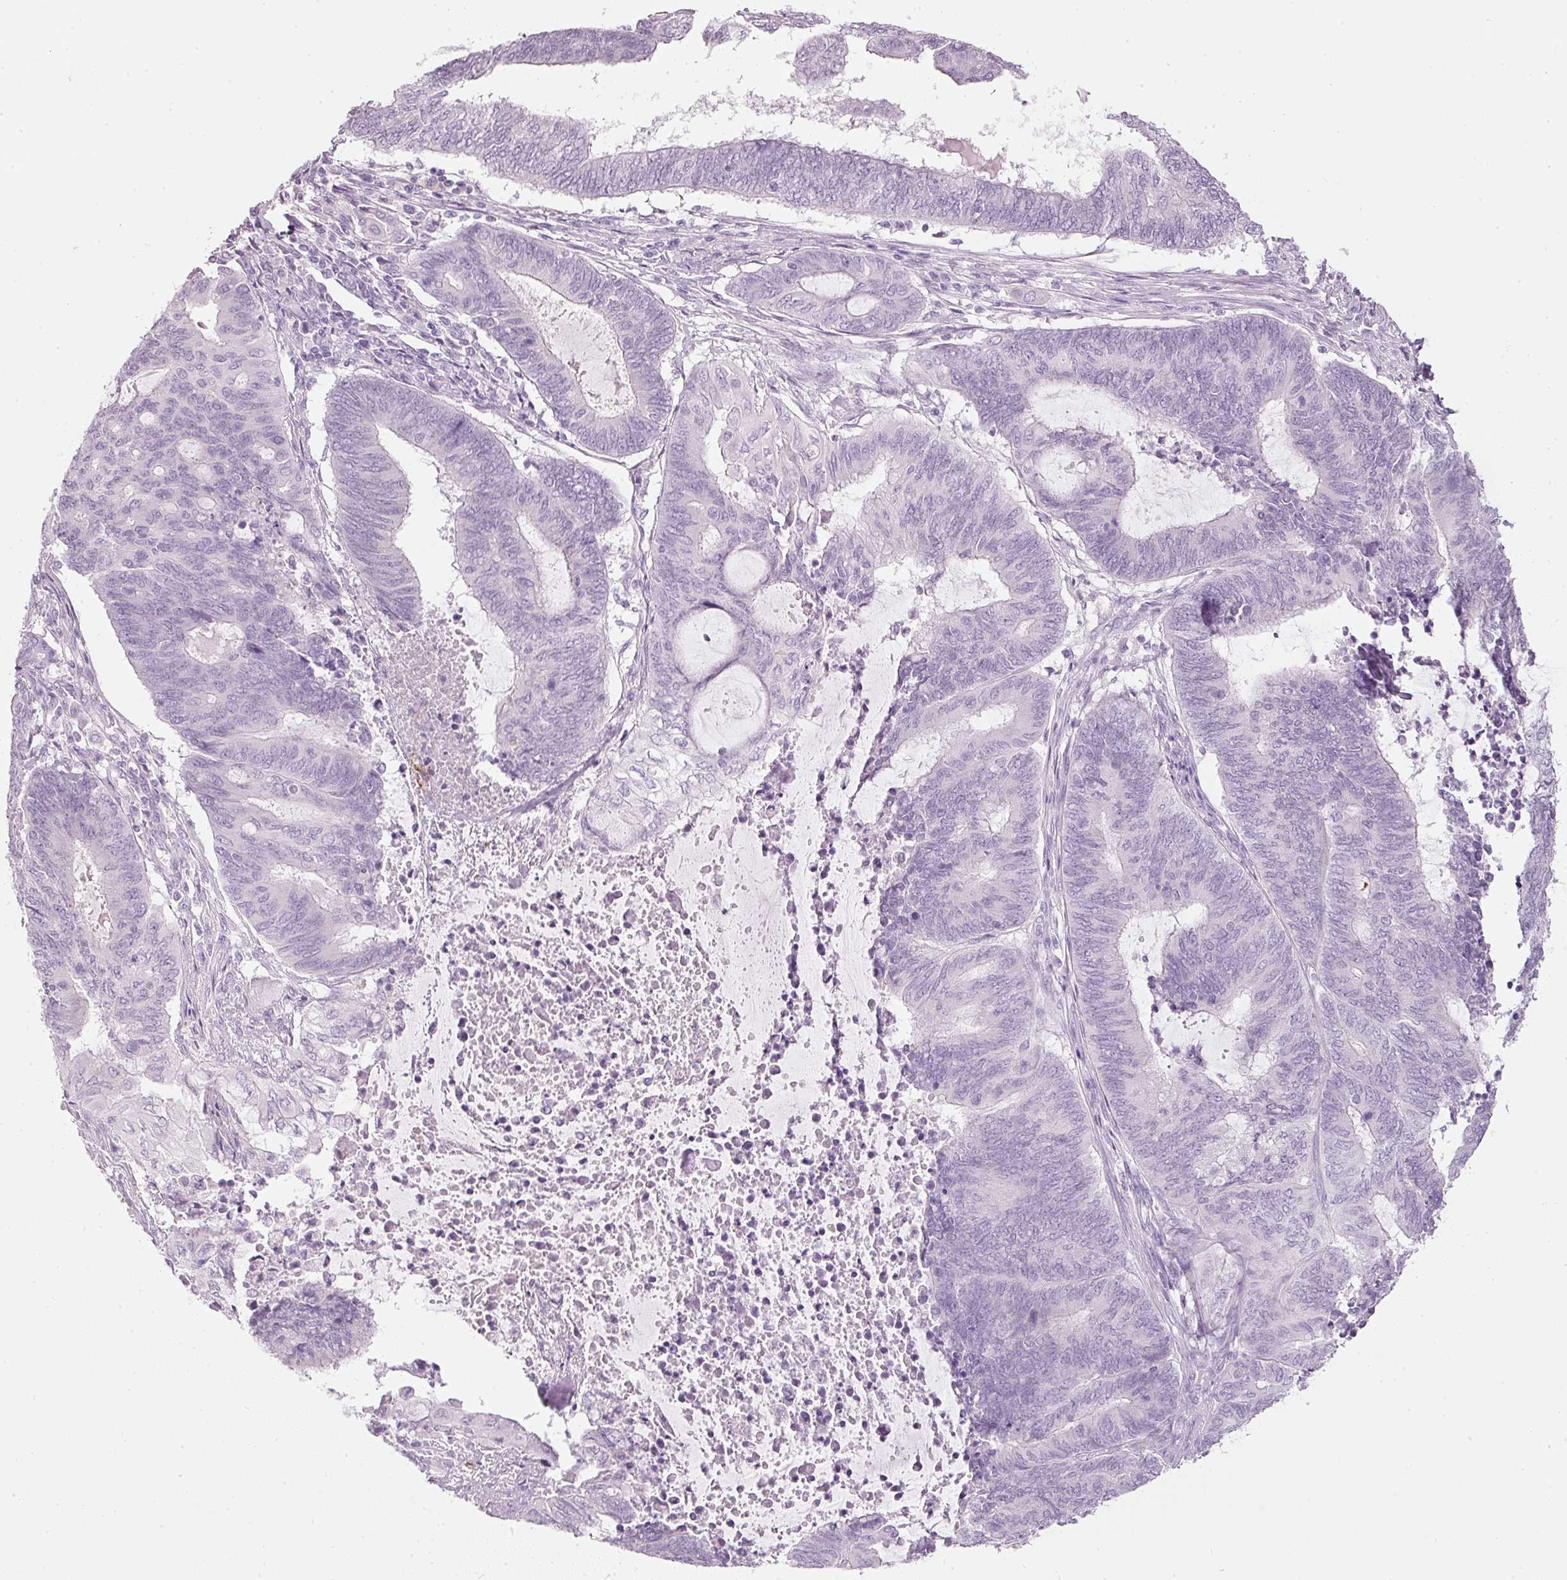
{"staining": {"intensity": "negative", "quantity": "none", "location": "none"}, "tissue": "endometrial cancer", "cell_type": "Tumor cells", "image_type": "cancer", "snomed": [{"axis": "morphology", "description": "Adenocarcinoma, NOS"}, {"axis": "topography", "description": "Uterus"}, {"axis": "topography", "description": "Endometrium"}], "caption": "Immunohistochemistry image of neoplastic tissue: endometrial cancer (adenocarcinoma) stained with DAB (3,3'-diaminobenzidine) shows no significant protein expression in tumor cells. The staining was performed using DAB (3,3'-diaminobenzidine) to visualize the protein expression in brown, while the nuclei were stained in blue with hematoxylin (Magnification: 20x).", "gene": "LECT2", "patient": {"sex": "female", "age": 70}}